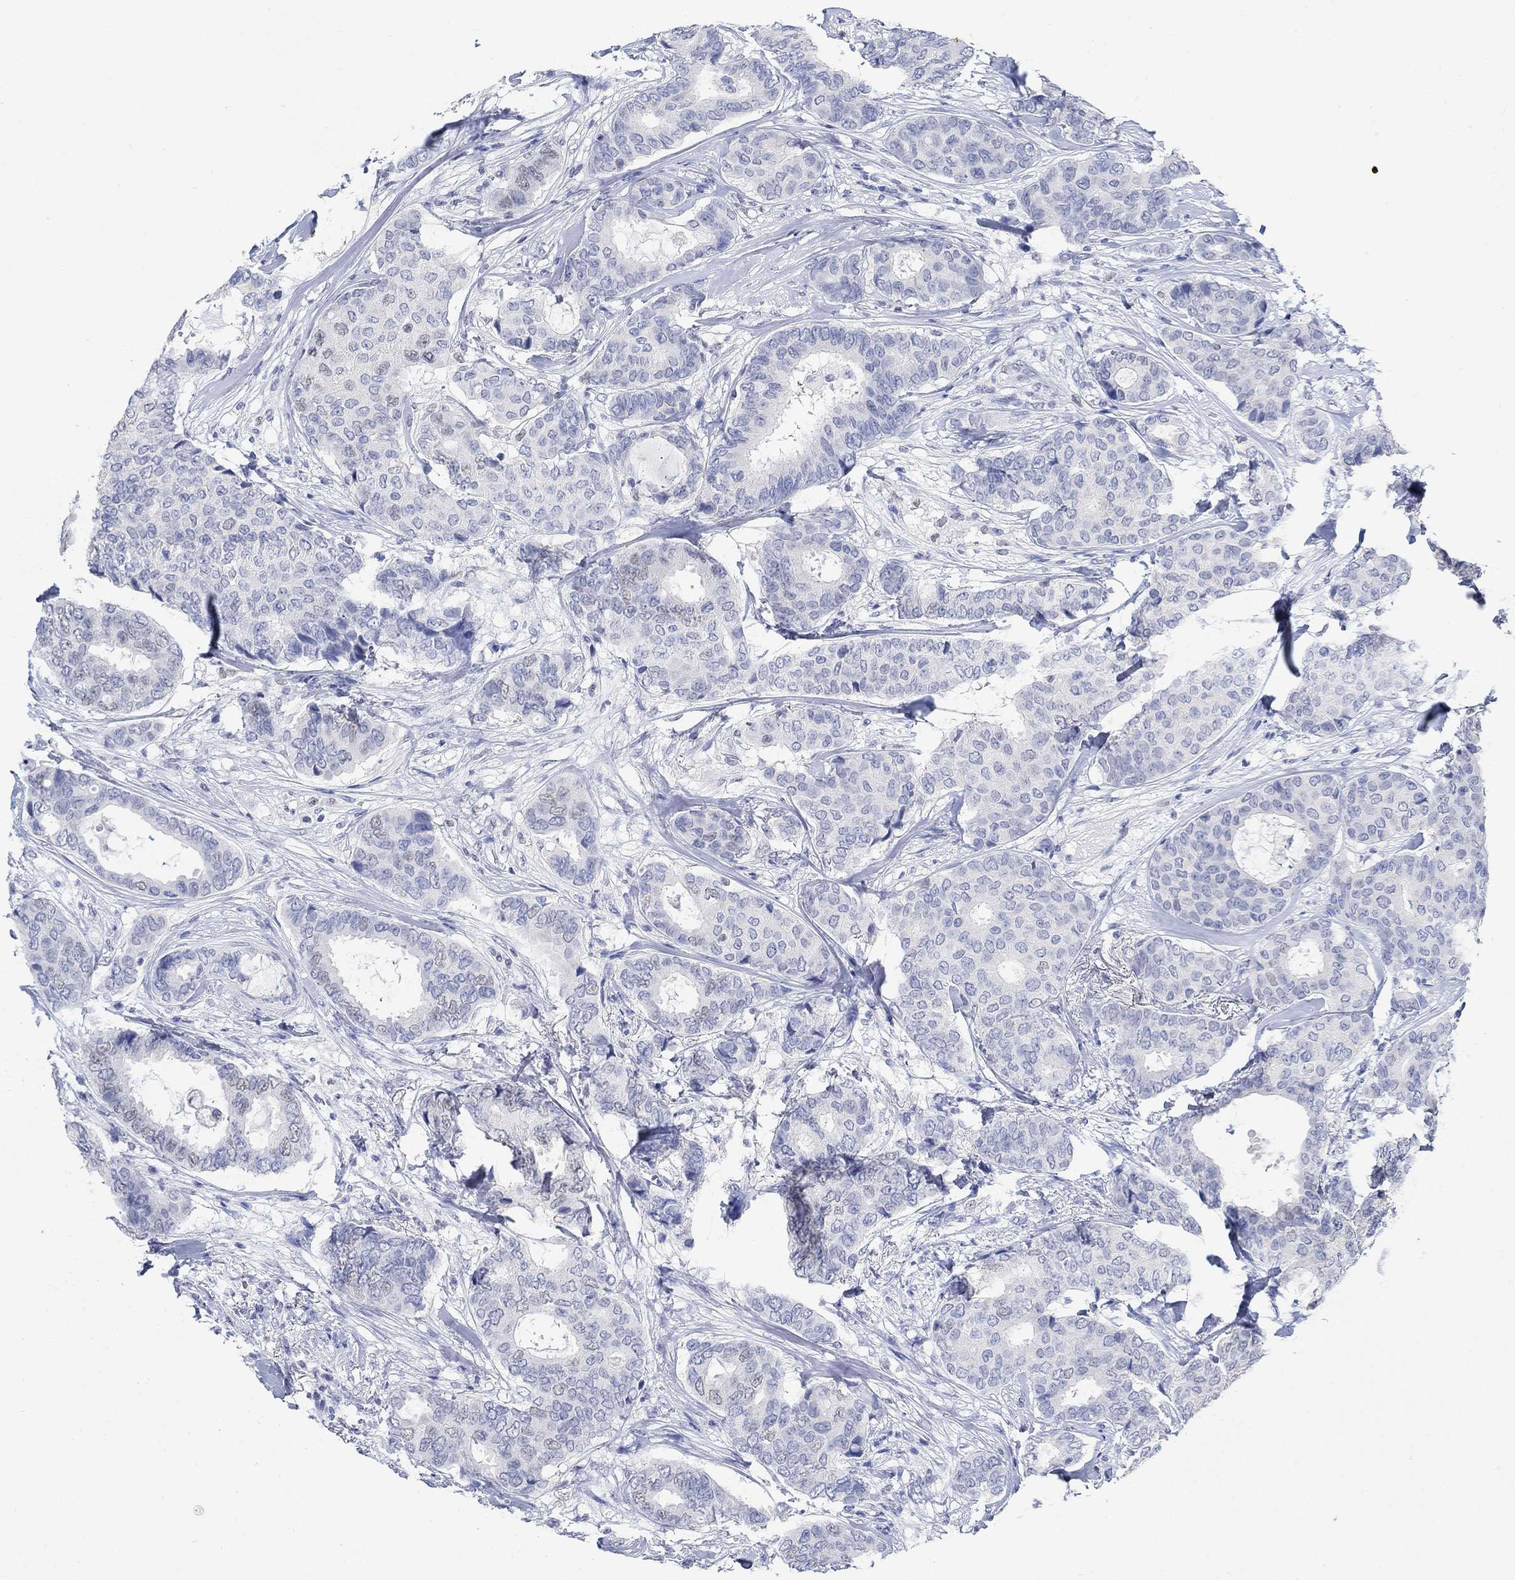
{"staining": {"intensity": "negative", "quantity": "none", "location": "none"}, "tissue": "breast cancer", "cell_type": "Tumor cells", "image_type": "cancer", "snomed": [{"axis": "morphology", "description": "Duct carcinoma"}, {"axis": "topography", "description": "Breast"}], "caption": "A histopathology image of infiltrating ductal carcinoma (breast) stained for a protein demonstrates no brown staining in tumor cells. (DAB (3,3'-diaminobenzidine) immunohistochemistry (IHC) visualized using brightfield microscopy, high magnification).", "gene": "PPP1R17", "patient": {"sex": "female", "age": 75}}